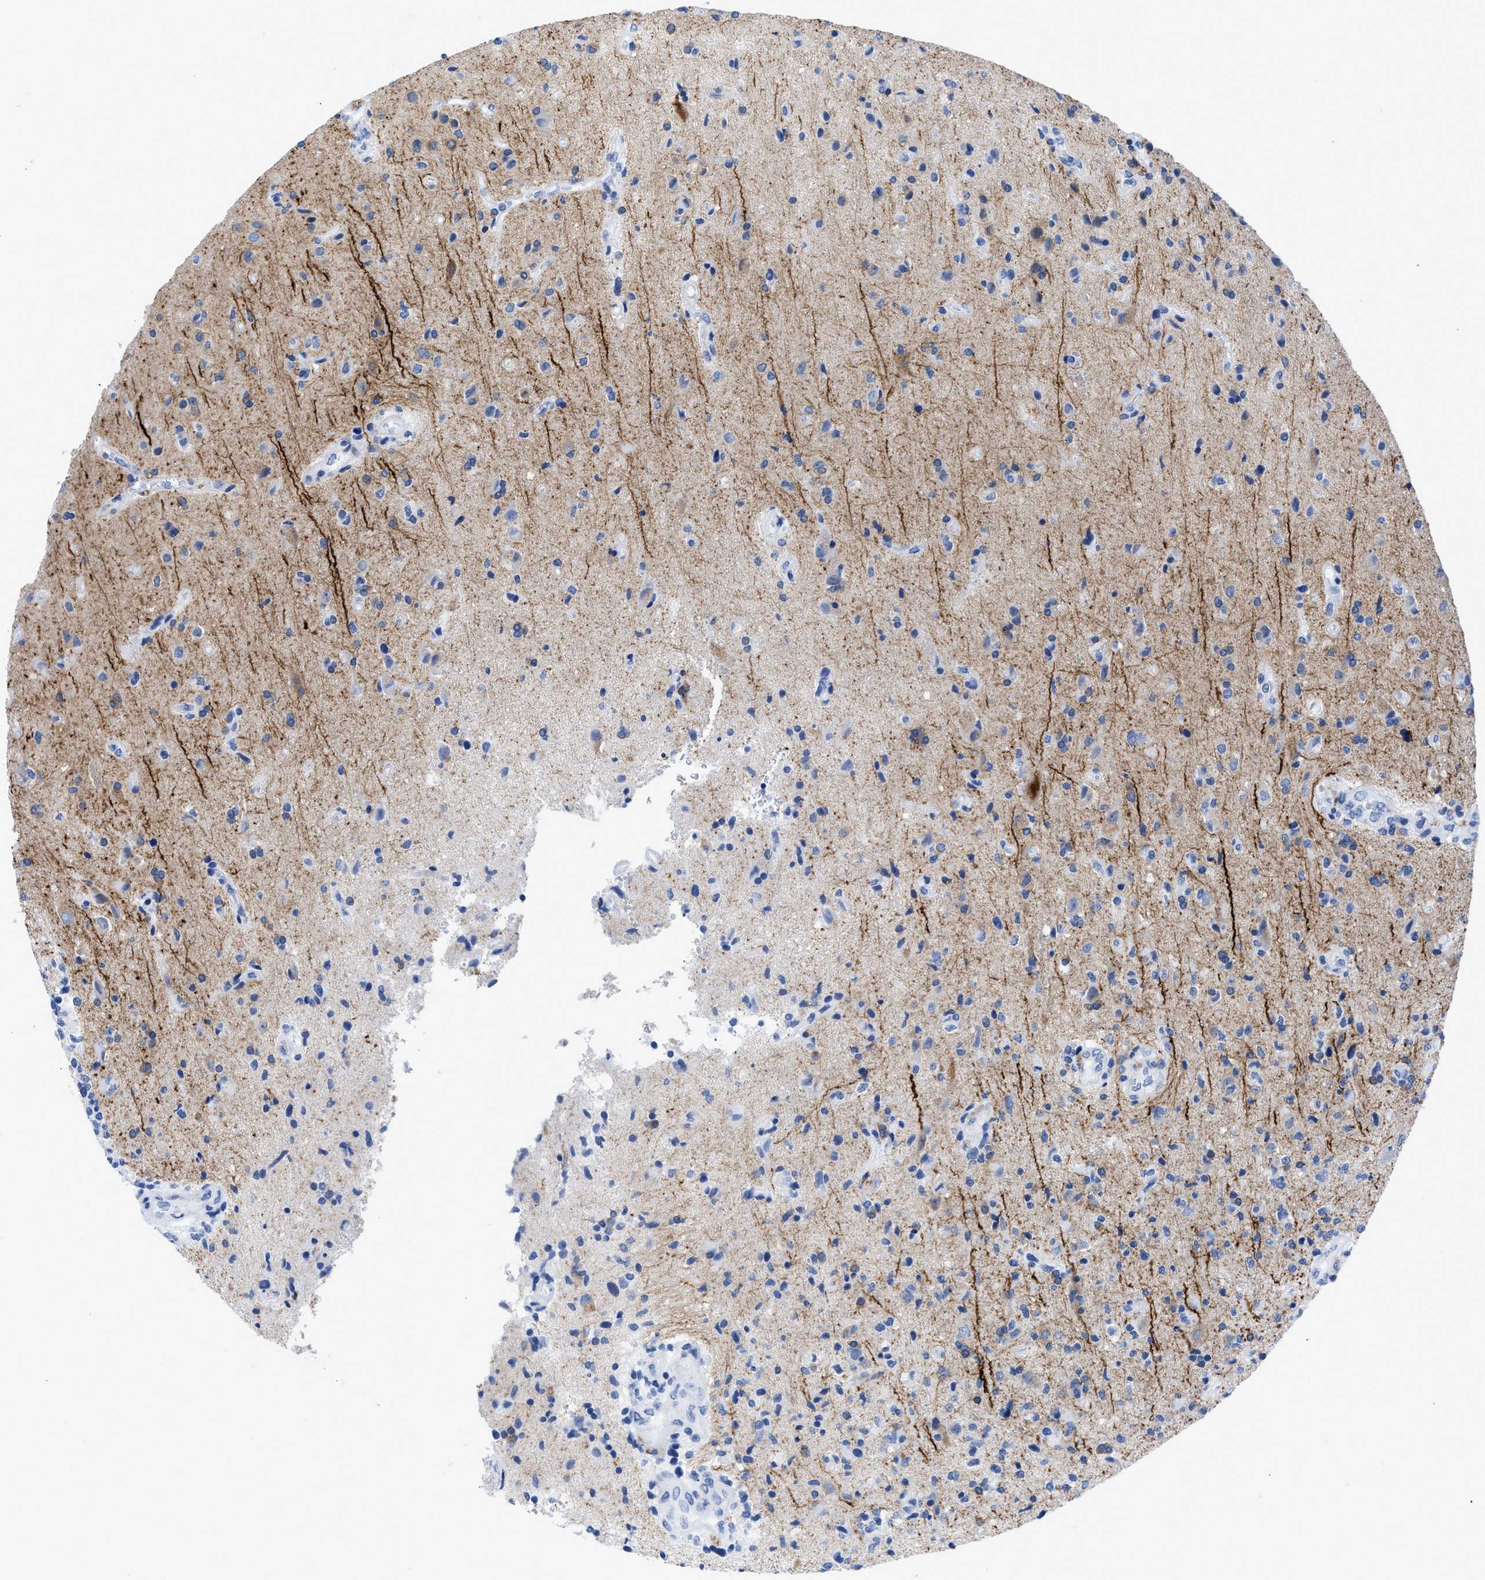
{"staining": {"intensity": "moderate", "quantity": "<25%", "location": "cytoplasmic/membranous"}, "tissue": "glioma", "cell_type": "Tumor cells", "image_type": "cancer", "snomed": [{"axis": "morphology", "description": "Glioma, malignant, High grade"}, {"axis": "topography", "description": "Brain"}], "caption": "Immunohistochemical staining of human glioma exhibits low levels of moderate cytoplasmic/membranous protein staining in approximately <25% of tumor cells. (DAB (3,3'-diaminobenzidine) IHC with brightfield microscopy, high magnification).", "gene": "DUSP26", "patient": {"sex": "male", "age": 72}}